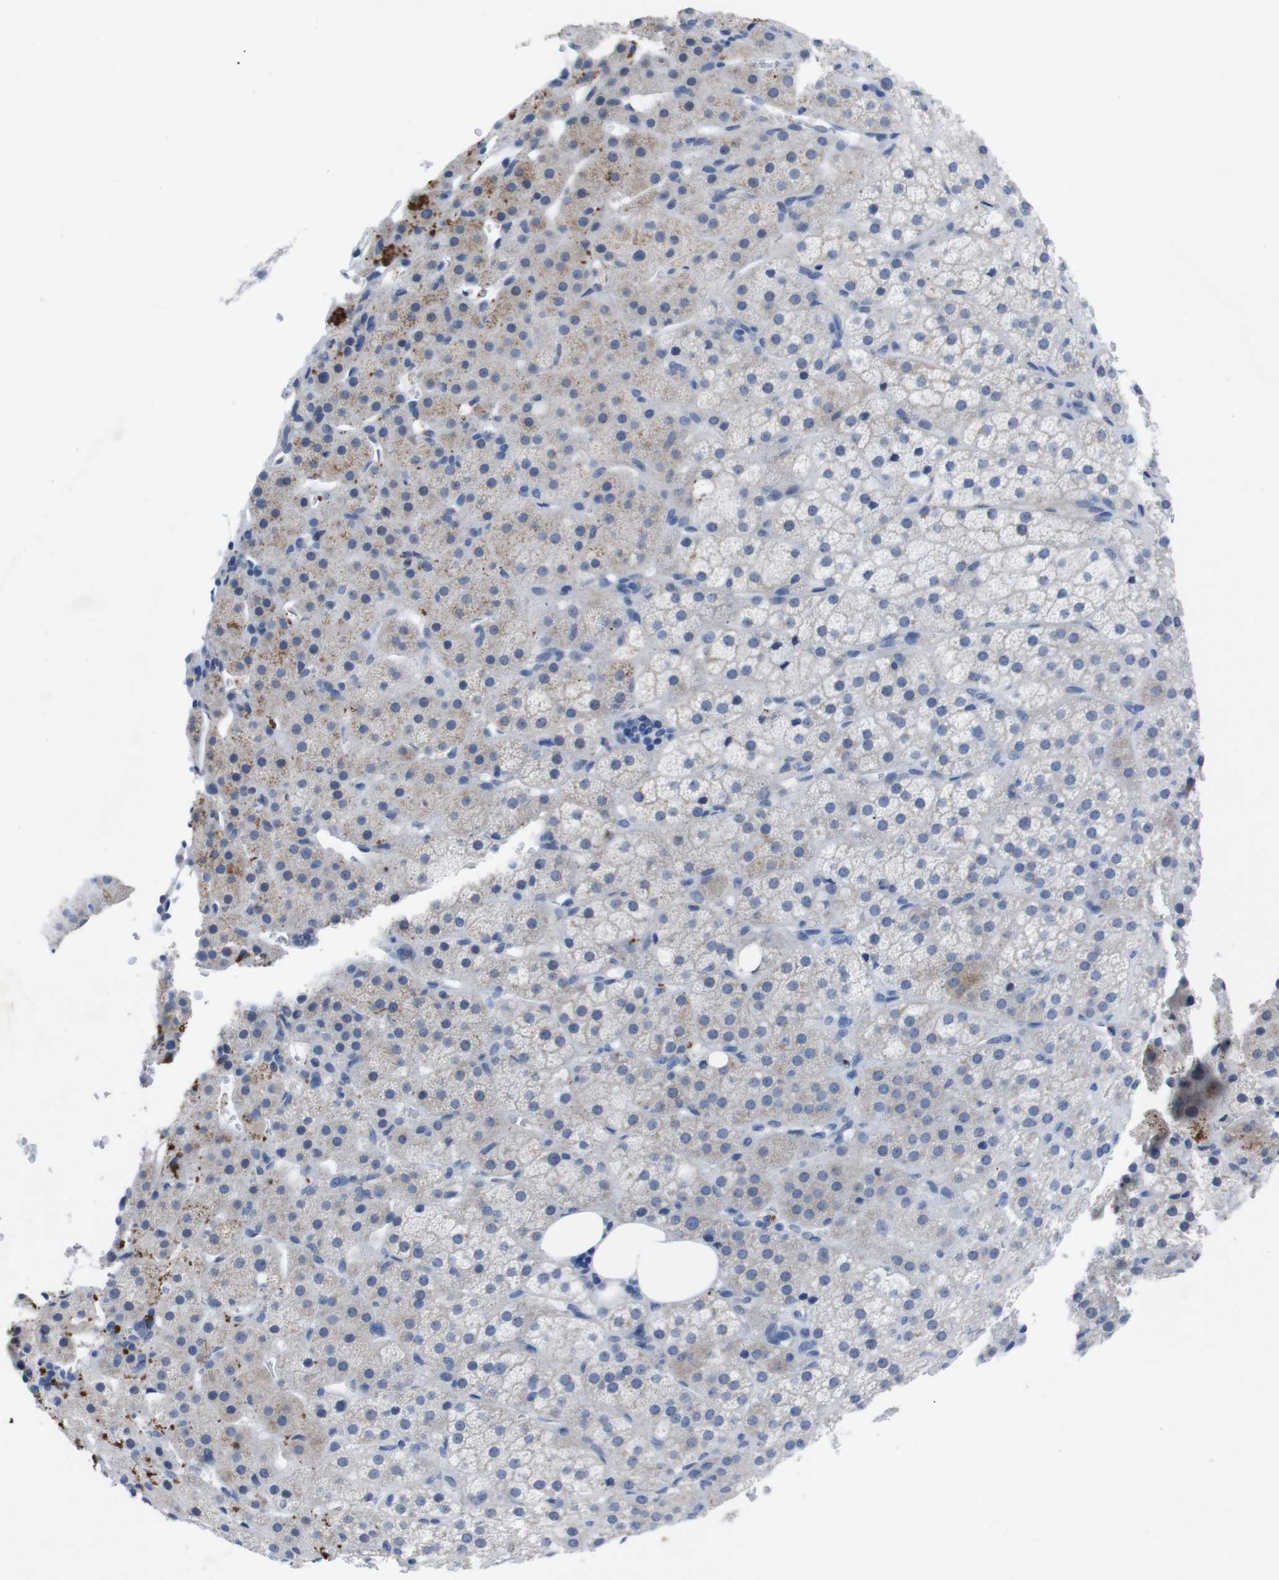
{"staining": {"intensity": "moderate", "quantity": "25%-75%", "location": "cytoplasmic/membranous"}, "tissue": "adrenal gland", "cell_type": "Glandular cells", "image_type": "normal", "snomed": [{"axis": "morphology", "description": "Normal tissue, NOS"}, {"axis": "topography", "description": "Adrenal gland"}], "caption": "This is a histology image of immunohistochemistry staining of unremarkable adrenal gland, which shows moderate expression in the cytoplasmic/membranous of glandular cells.", "gene": "IRF4", "patient": {"sex": "female", "age": 57}}